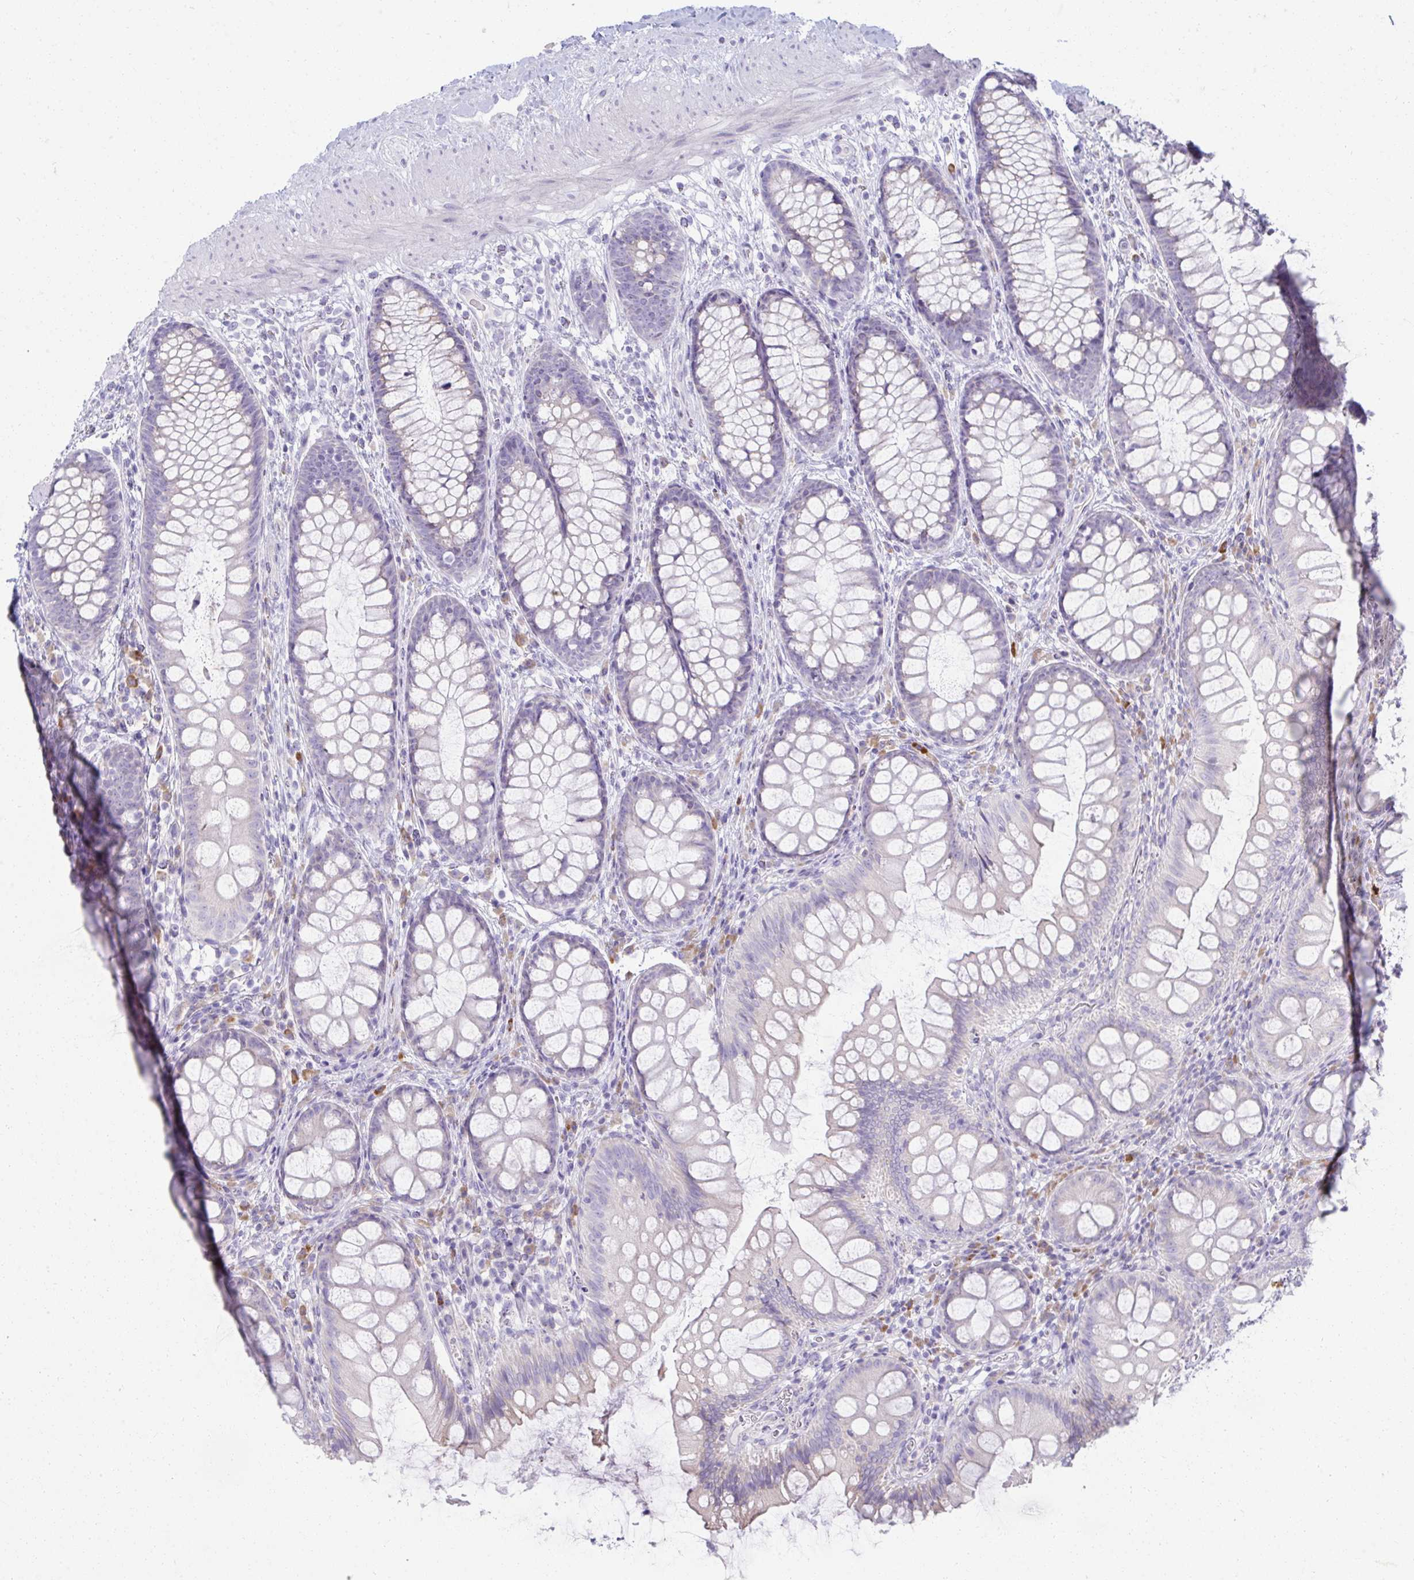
{"staining": {"intensity": "negative", "quantity": "none", "location": "none"}, "tissue": "colon", "cell_type": "Endothelial cells", "image_type": "normal", "snomed": [{"axis": "morphology", "description": "Normal tissue, NOS"}, {"axis": "morphology", "description": "Adenoma, NOS"}, {"axis": "topography", "description": "Soft tissue"}, {"axis": "topography", "description": "Colon"}], "caption": "Human colon stained for a protein using immunohistochemistry (IHC) shows no positivity in endothelial cells.", "gene": "FASLG", "patient": {"sex": "male", "age": 47}}